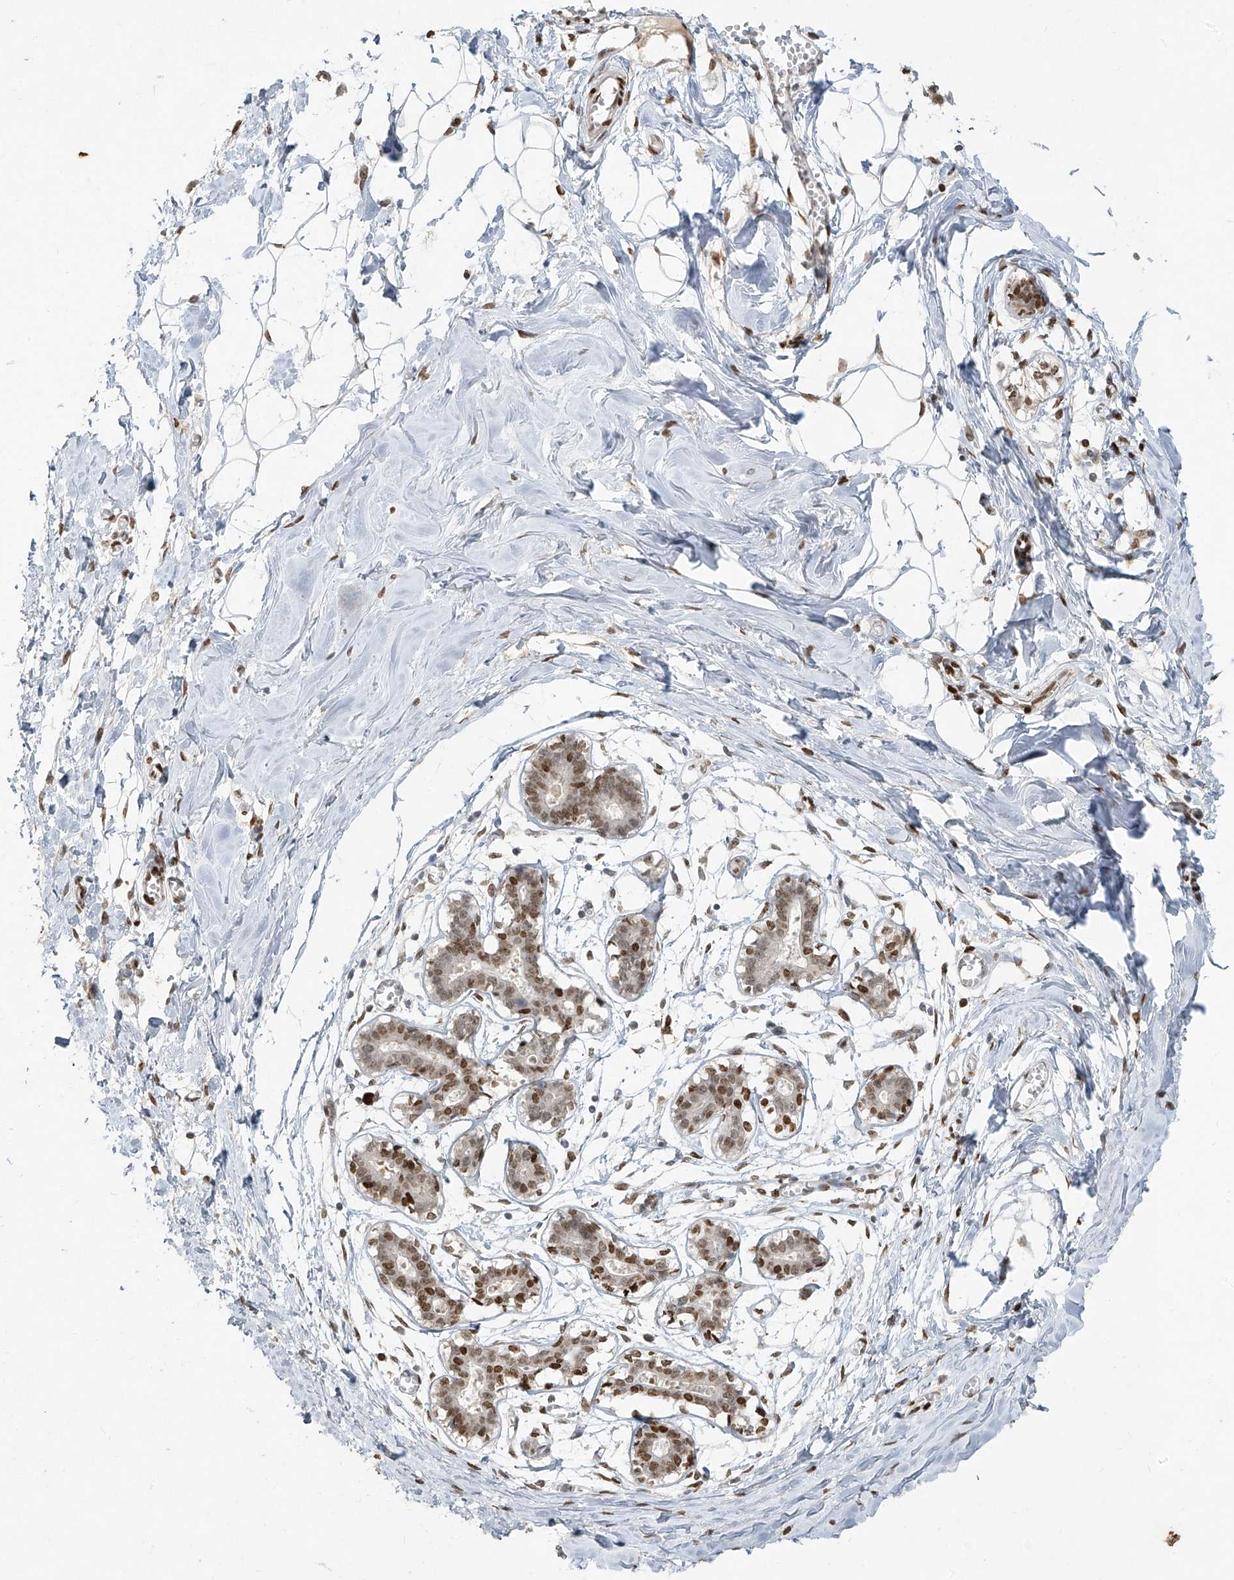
{"staining": {"intensity": "negative", "quantity": "none", "location": "none"}, "tissue": "breast", "cell_type": "Adipocytes", "image_type": "normal", "snomed": [{"axis": "morphology", "description": "Normal tissue, NOS"}, {"axis": "topography", "description": "Breast"}], "caption": "The histopathology image demonstrates no staining of adipocytes in unremarkable breast.", "gene": "ATRIP", "patient": {"sex": "female", "age": 27}}